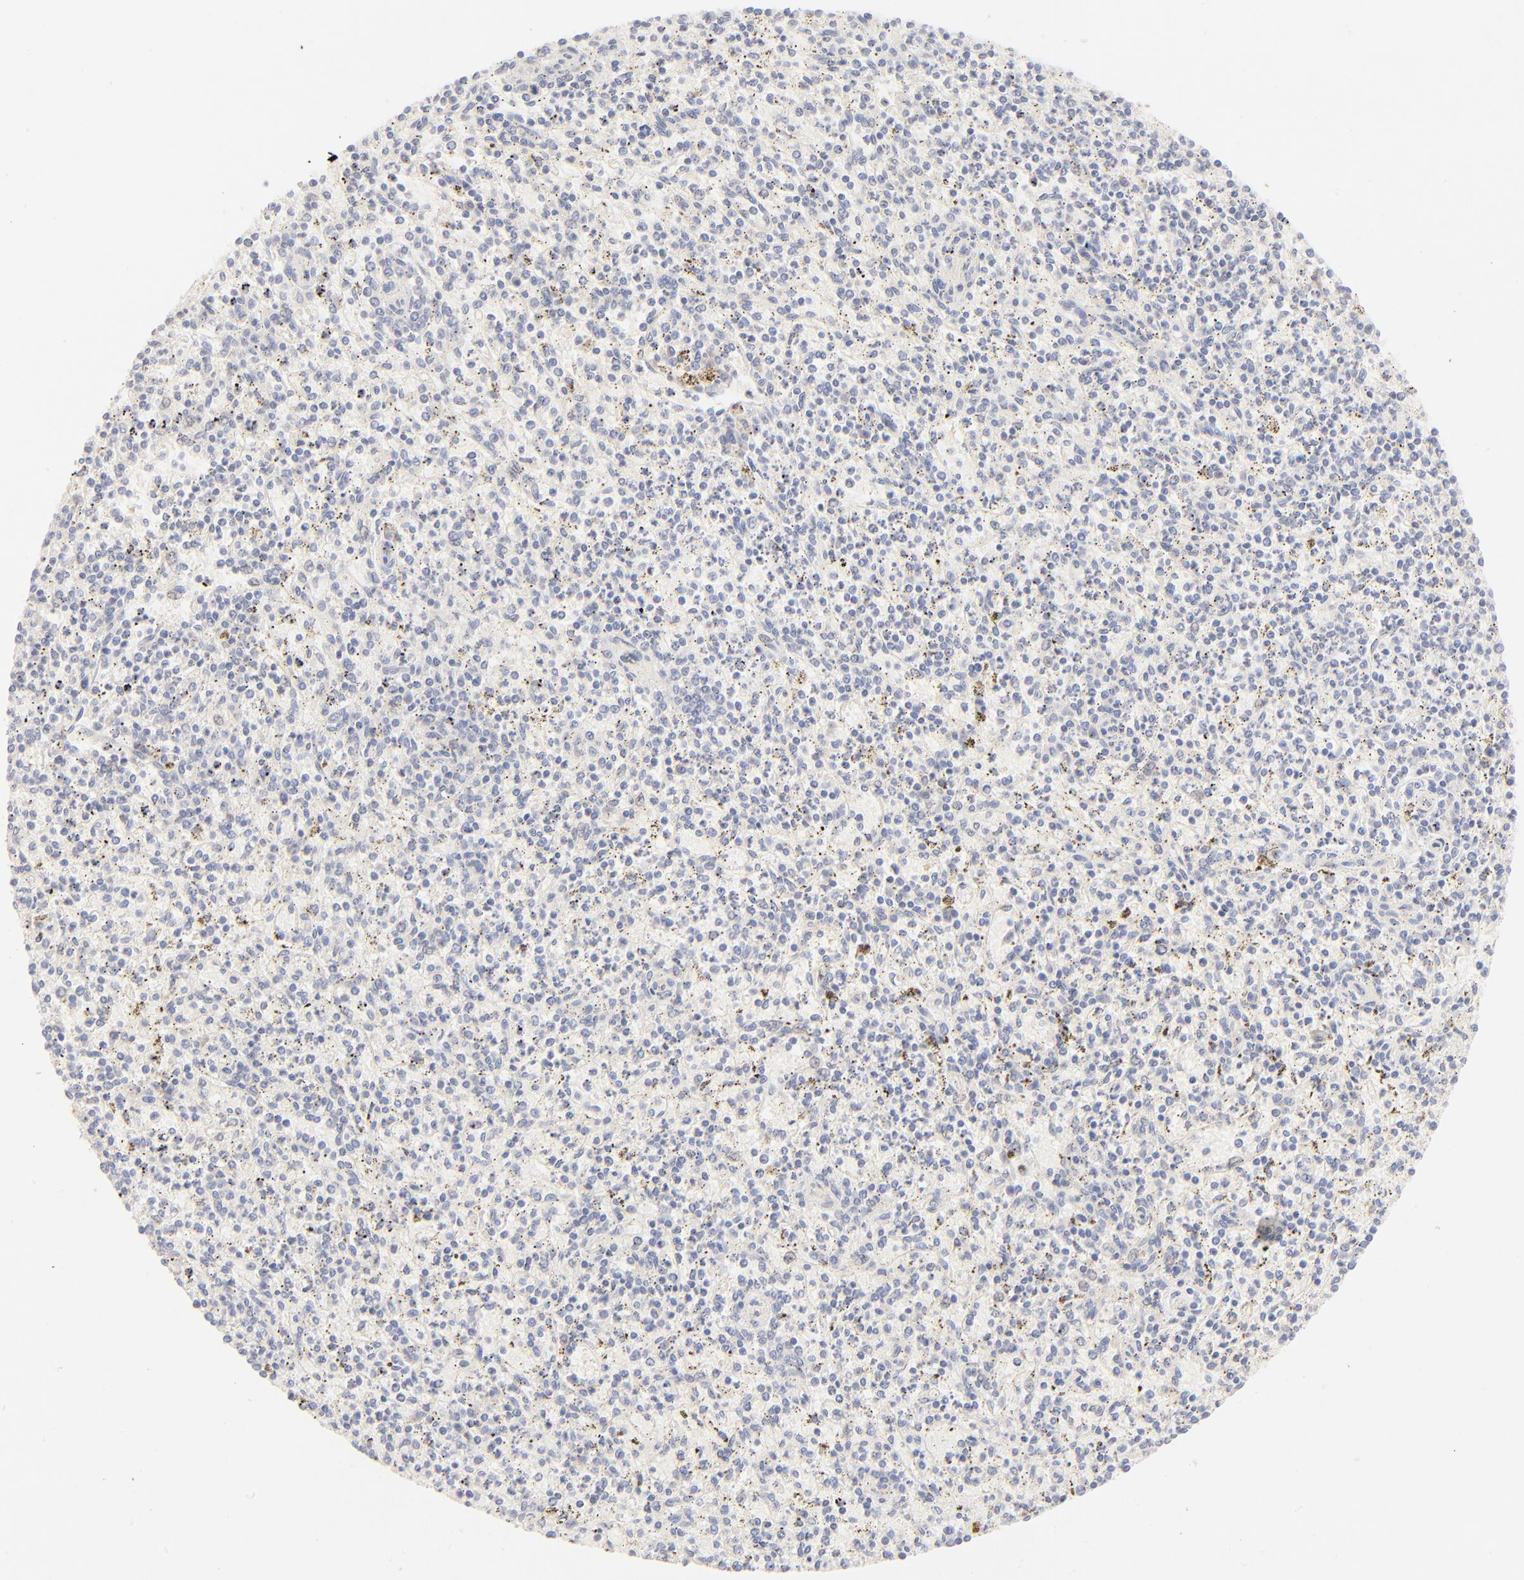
{"staining": {"intensity": "negative", "quantity": "none", "location": "none"}, "tissue": "spleen", "cell_type": "Cells in red pulp", "image_type": "normal", "snomed": [{"axis": "morphology", "description": "Normal tissue, NOS"}, {"axis": "topography", "description": "Spleen"}], "caption": "There is no significant positivity in cells in red pulp of spleen. (DAB (3,3'-diaminobenzidine) immunohistochemistry (IHC), high magnification).", "gene": "NKX2", "patient": {"sex": "male", "age": 72}}